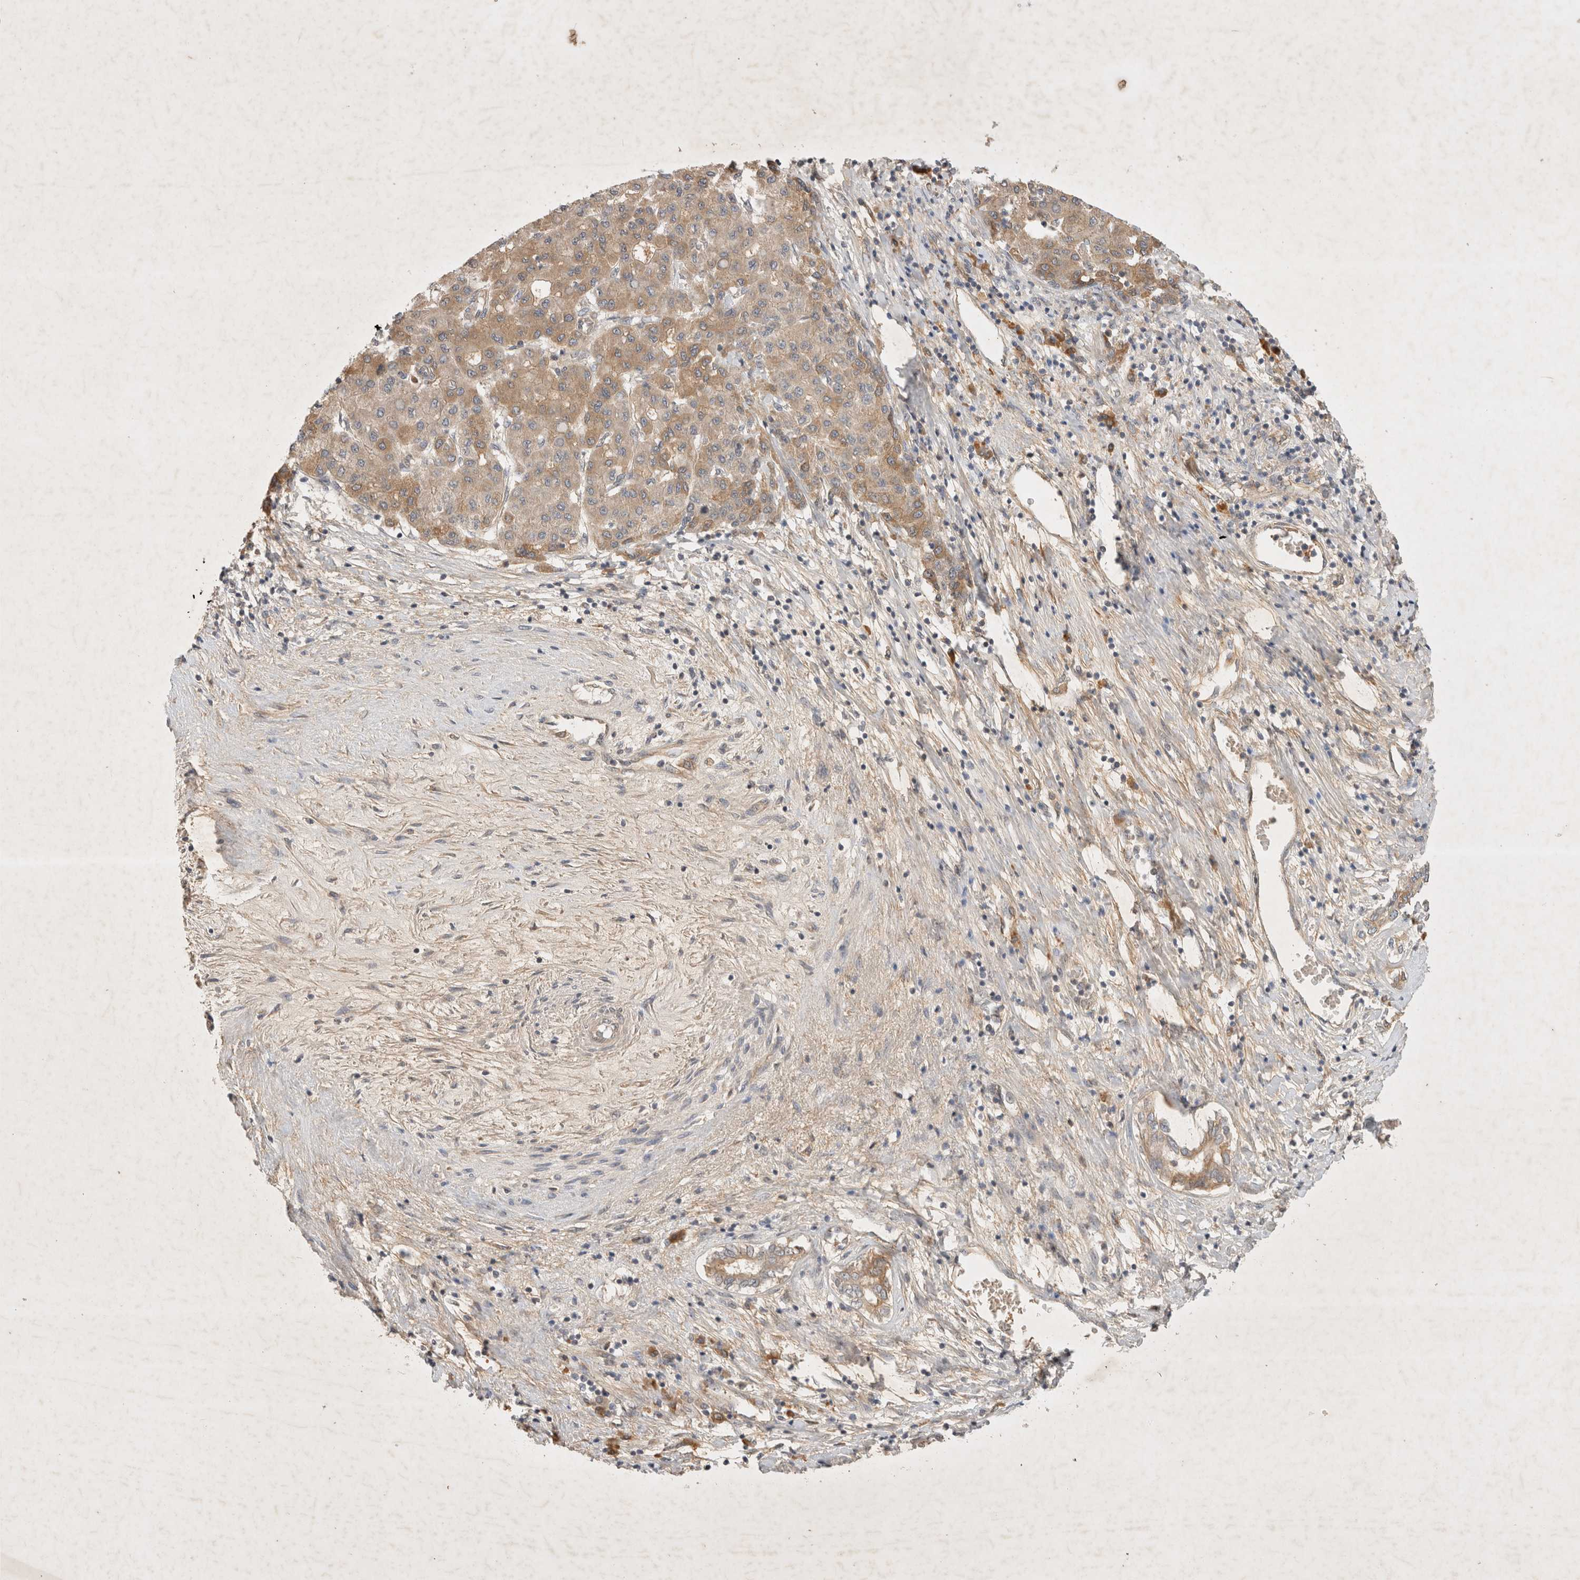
{"staining": {"intensity": "moderate", "quantity": ">75%", "location": "cytoplasmic/membranous"}, "tissue": "liver cancer", "cell_type": "Tumor cells", "image_type": "cancer", "snomed": [{"axis": "morphology", "description": "Carcinoma, Hepatocellular, NOS"}, {"axis": "topography", "description": "Liver"}], "caption": "Approximately >75% of tumor cells in human liver cancer reveal moderate cytoplasmic/membranous protein positivity as visualized by brown immunohistochemical staining.", "gene": "YES1", "patient": {"sex": "male", "age": 65}}